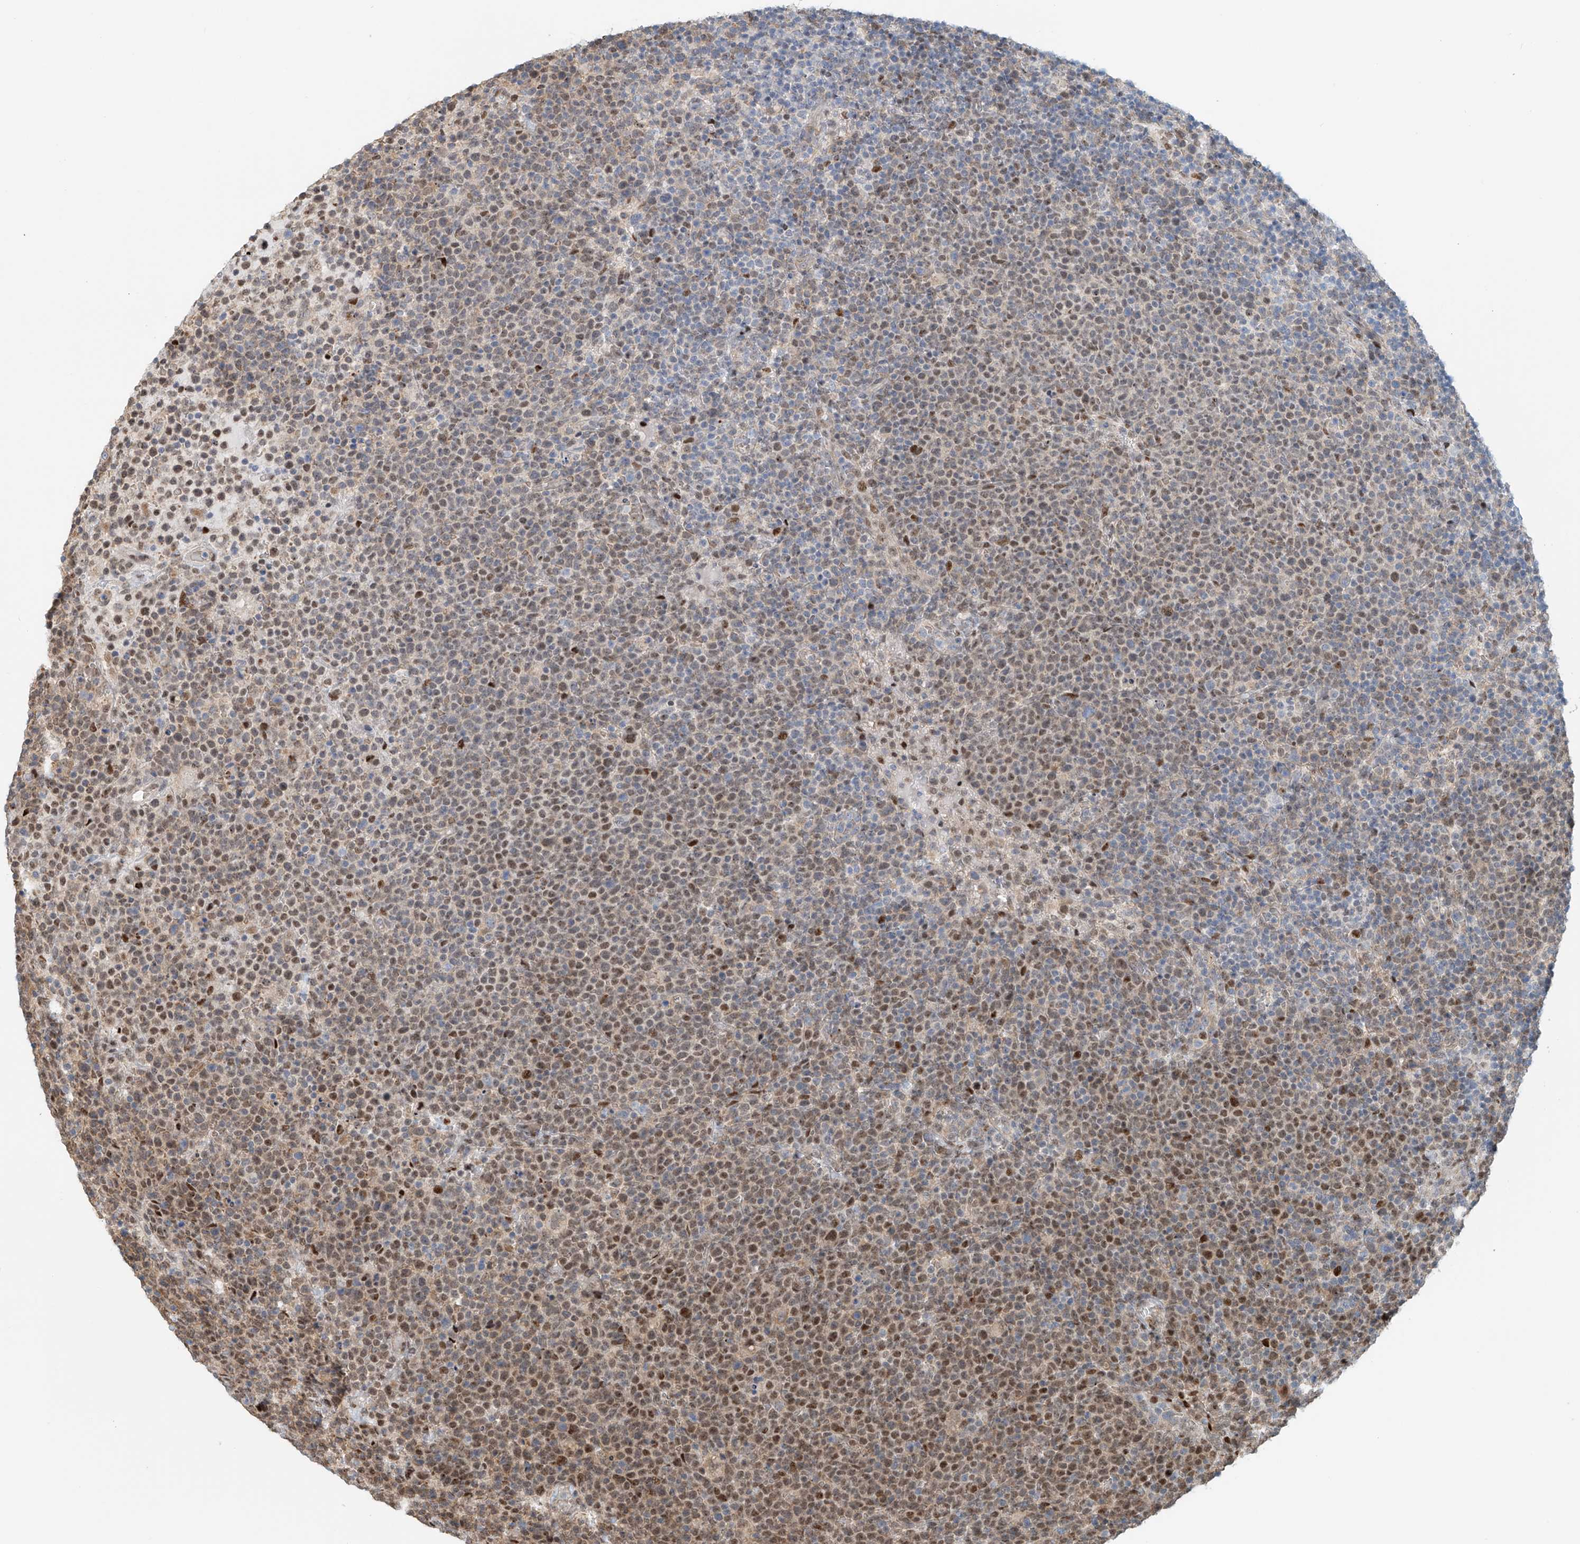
{"staining": {"intensity": "moderate", "quantity": "25%-75%", "location": "nuclear"}, "tissue": "lymphoma", "cell_type": "Tumor cells", "image_type": "cancer", "snomed": [{"axis": "morphology", "description": "Malignant lymphoma, non-Hodgkin's type, High grade"}, {"axis": "topography", "description": "Lymph node"}], "caption": "A medium amount of moderate nuclear positivity is appreciated in about 25%-75% of tumor cells in lymphoma tissue. (brown staining indicates protein expression, while blue staining denotes nuclei).", "gene": "ZNF514", "patient": {"sex": "male", "age": 61}}